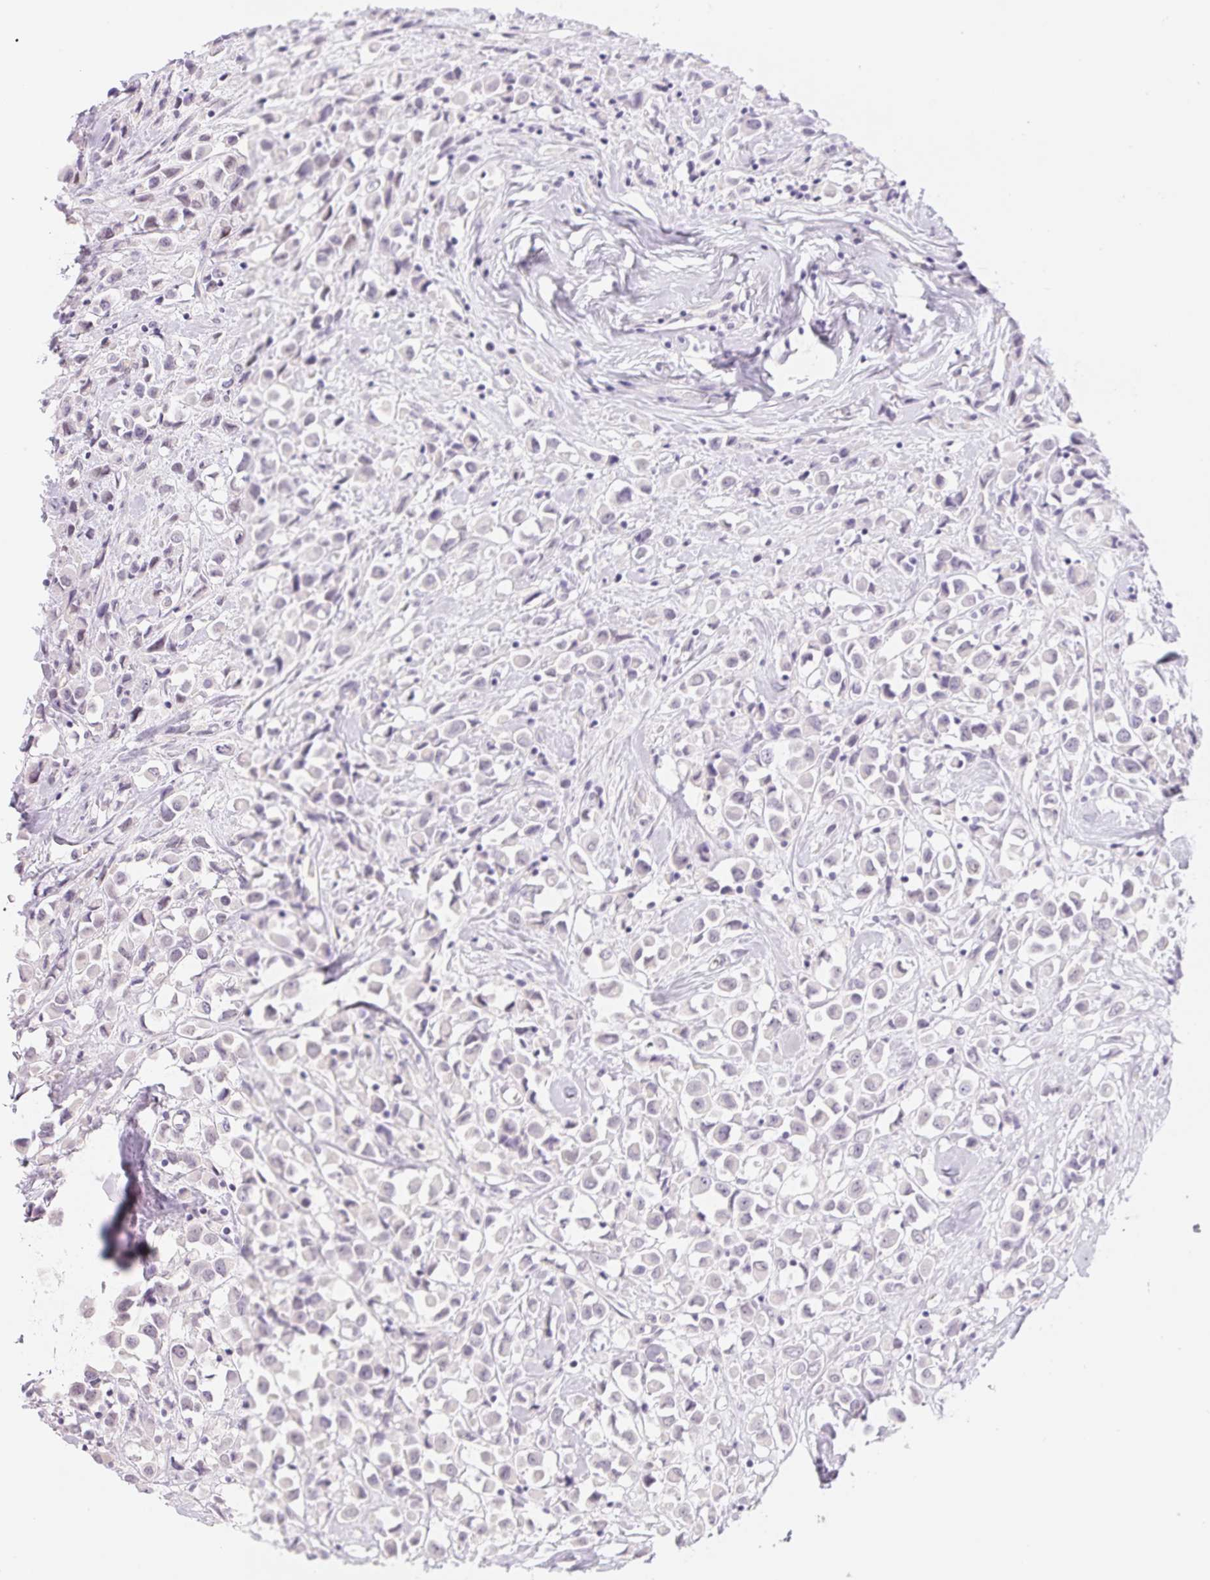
{"staining": {"intensity": "negative", "quantity": "none", "location": "none"}, "tissue": "breast cancer", "cell_type": "Tumor cells", "image_type": "cancer", "snomed": [{"axis": "morphology", "description": "Duct carcinoma"}, {"axis": "topography", "description": "Breast"}], "caption": "An IHC micrograph of breast intraductal carcinoma is shown. There is no staining in tumor cells of breast intraductal carcinoma.", "gene": "MORC1", "patient": {"sex": "female", "age": 61}}